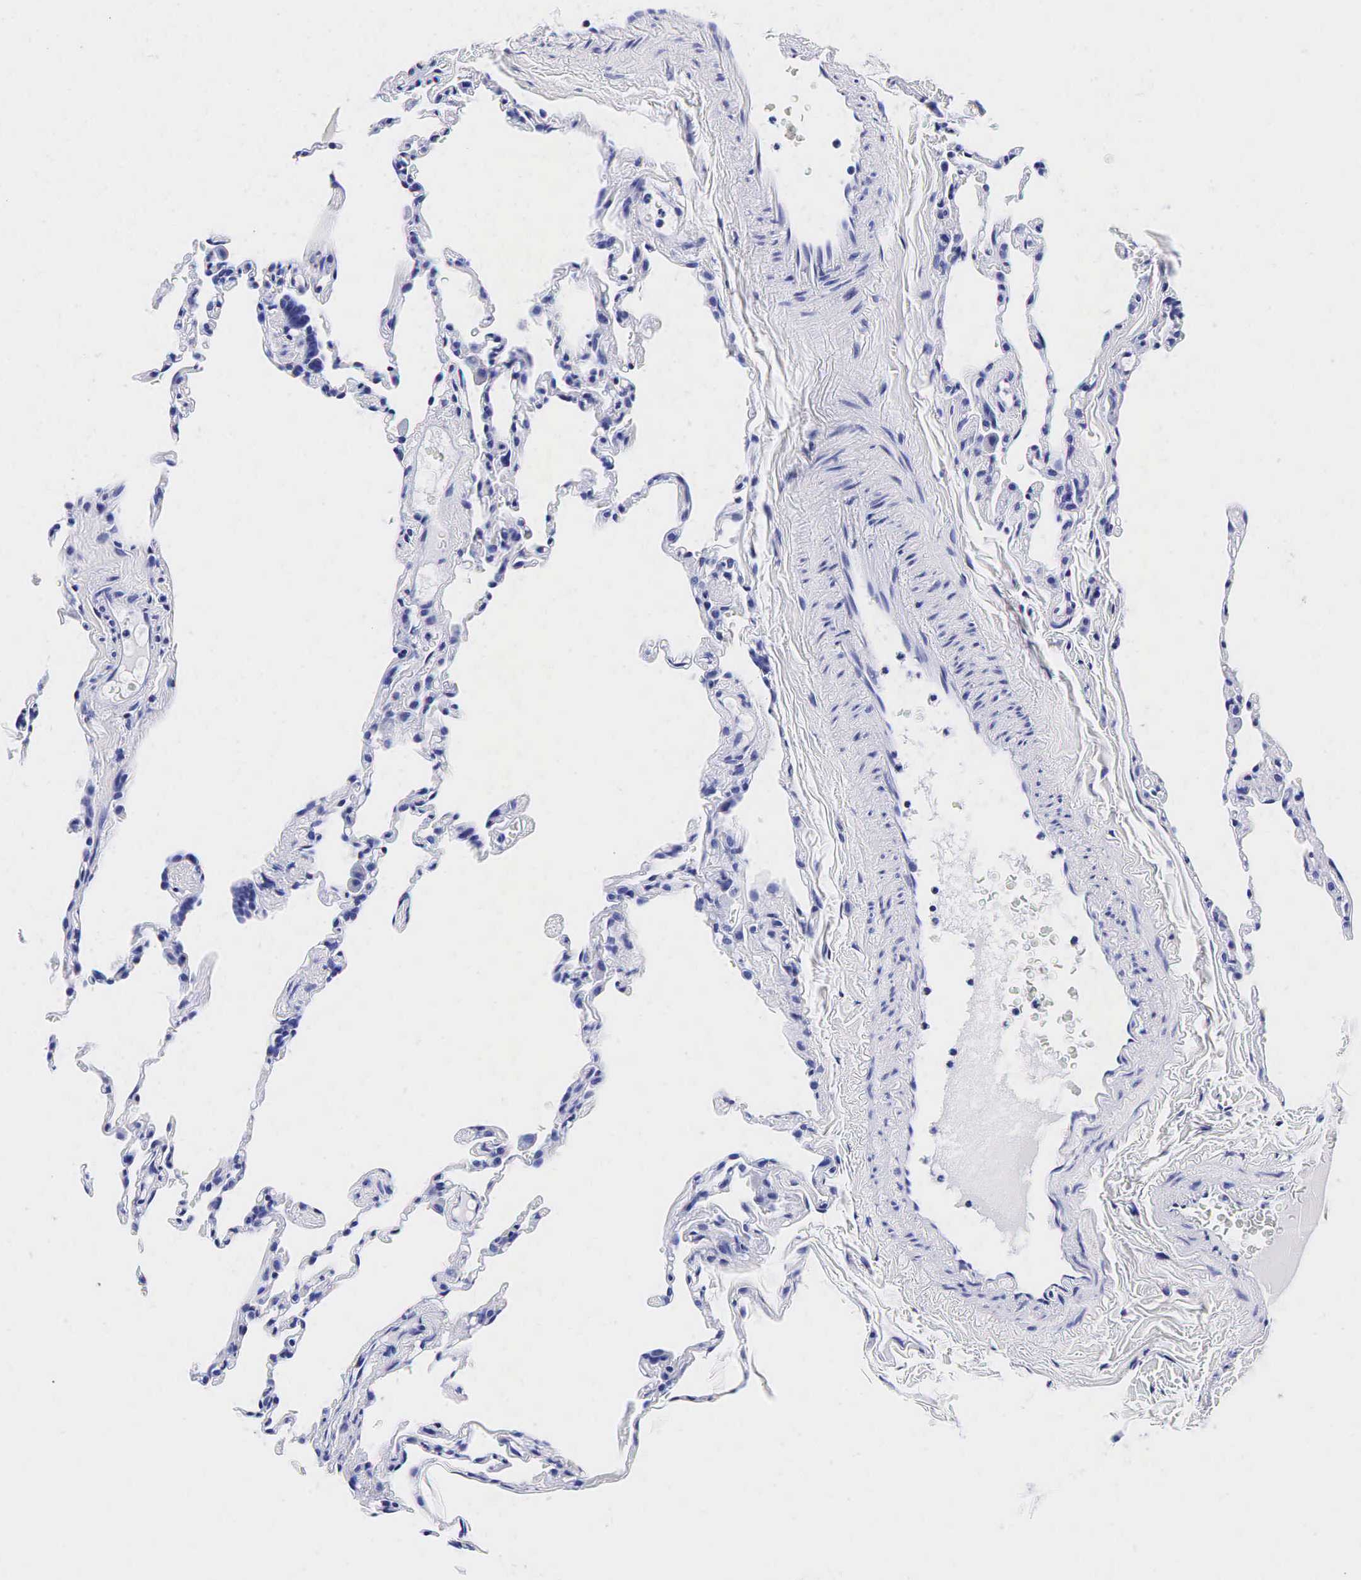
{"staining": {"intensity": "negative", "quantity": "none", "location": "none"}, "tissue": "lung", "cell_type": "Alveolar cells", "image_type": "normal", "snomed": [{"axis": "morphology", "description": "Normal tissue, NOS"}, {"axis": "topography", "description": "Lung"}], "caption": "An immunohistochemistry histopathology image of normal lung is shown. There is no staining in alveolar cells of lung. (Brightfield microscopy of DAB immunohistochemistry at high magnification).", "gene": "TG", "patient": {"sex": "female", "age": 61}}